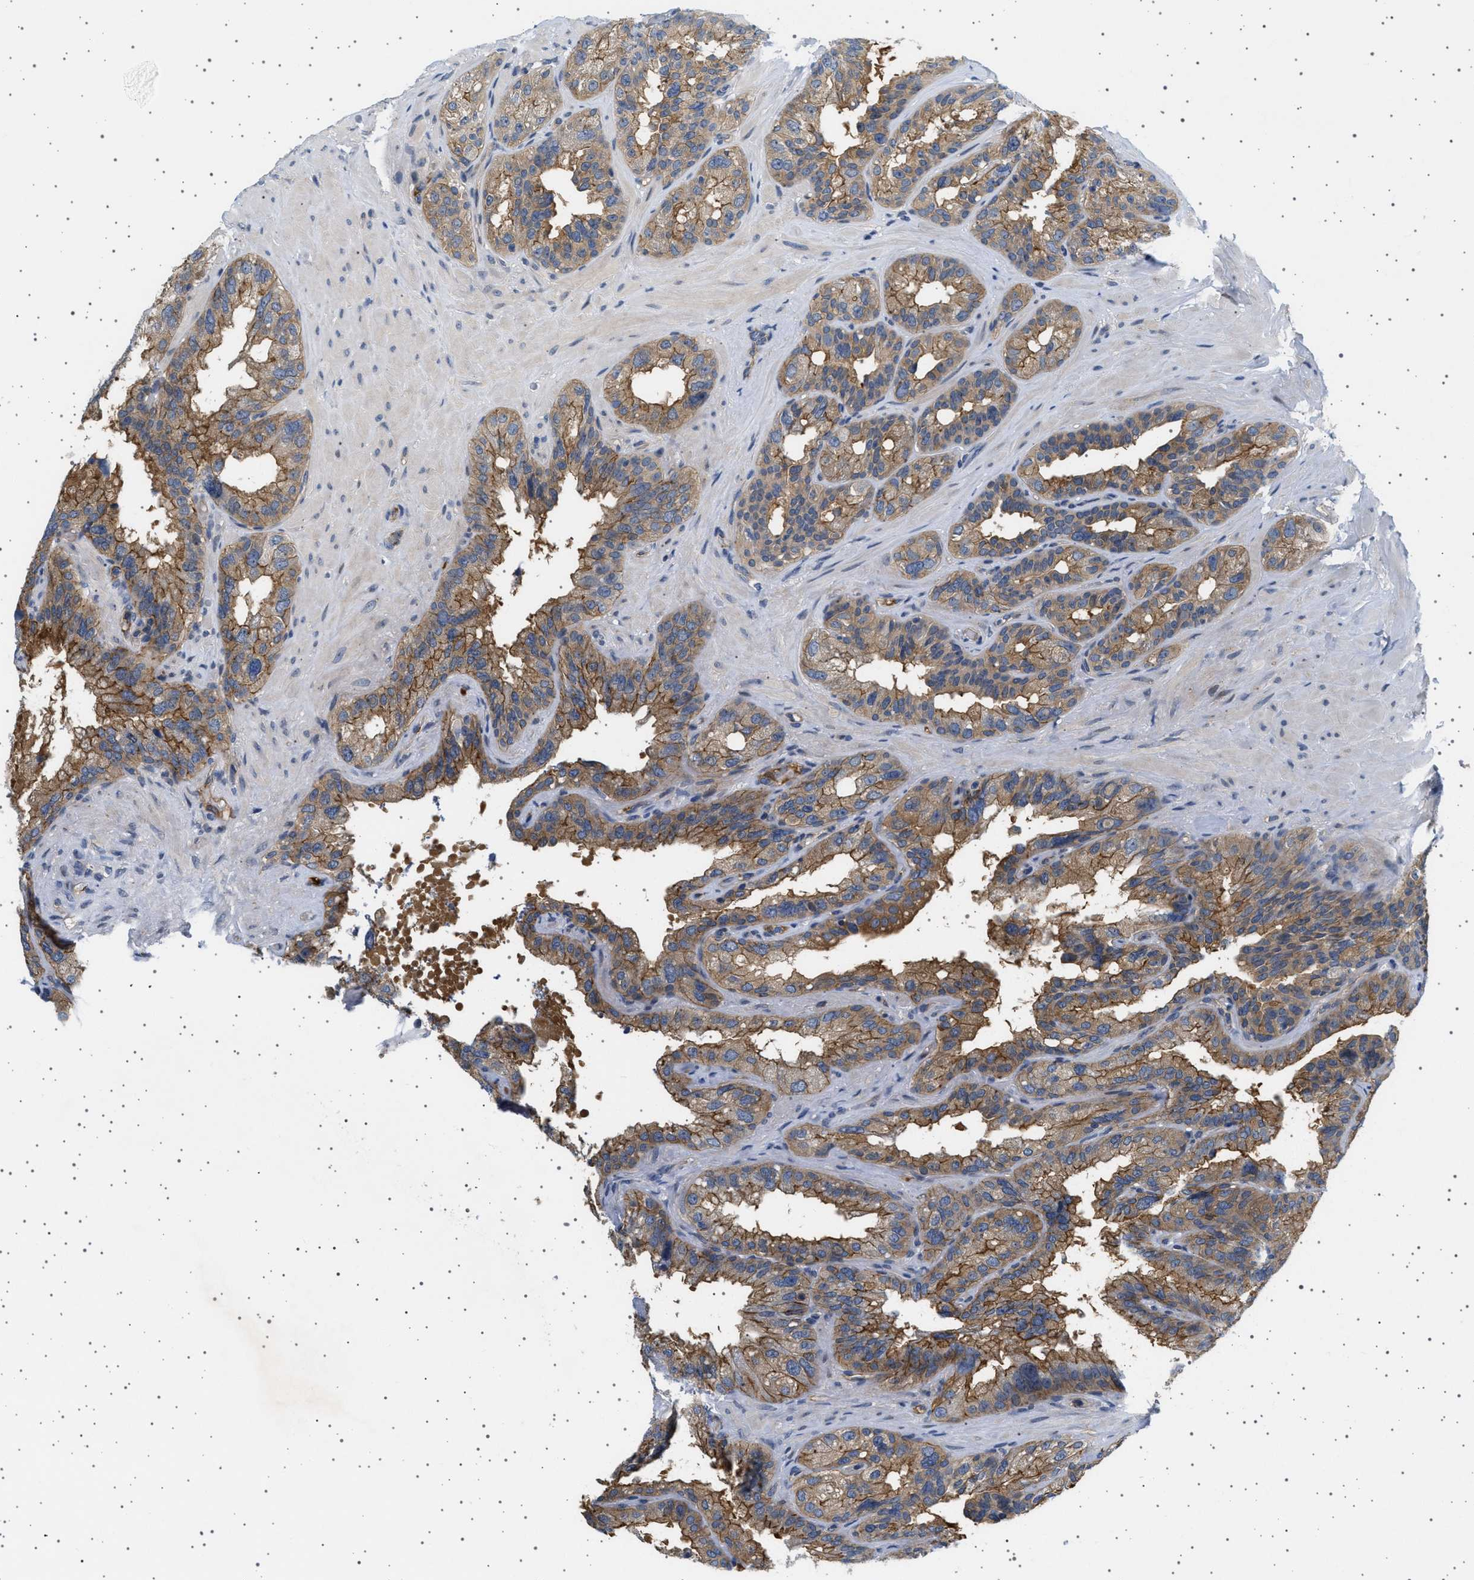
{"staining": {"intensity": "moderate", "quantity": ">75%", "location": "cytoplasmic/membranous"}, "tissue": "seminal vesicle", "cell_type": "Glandular cells", "image_type": "normal", "snomed": [{"axis": "morphology", "description": "Normal tissue, NOS"}, {"axis": "topography", "description": "Seminal veicle"}], "caption": "This micrograph demonstrates immunohistochemistry (IHC) staining of normal seminal vesicle, with medium moderate cytoplasmic/membranous positivity in approximately >75% of glandular cells.", "gene": "PLPP6", "patient": {"sex": "male", "age": 68}}